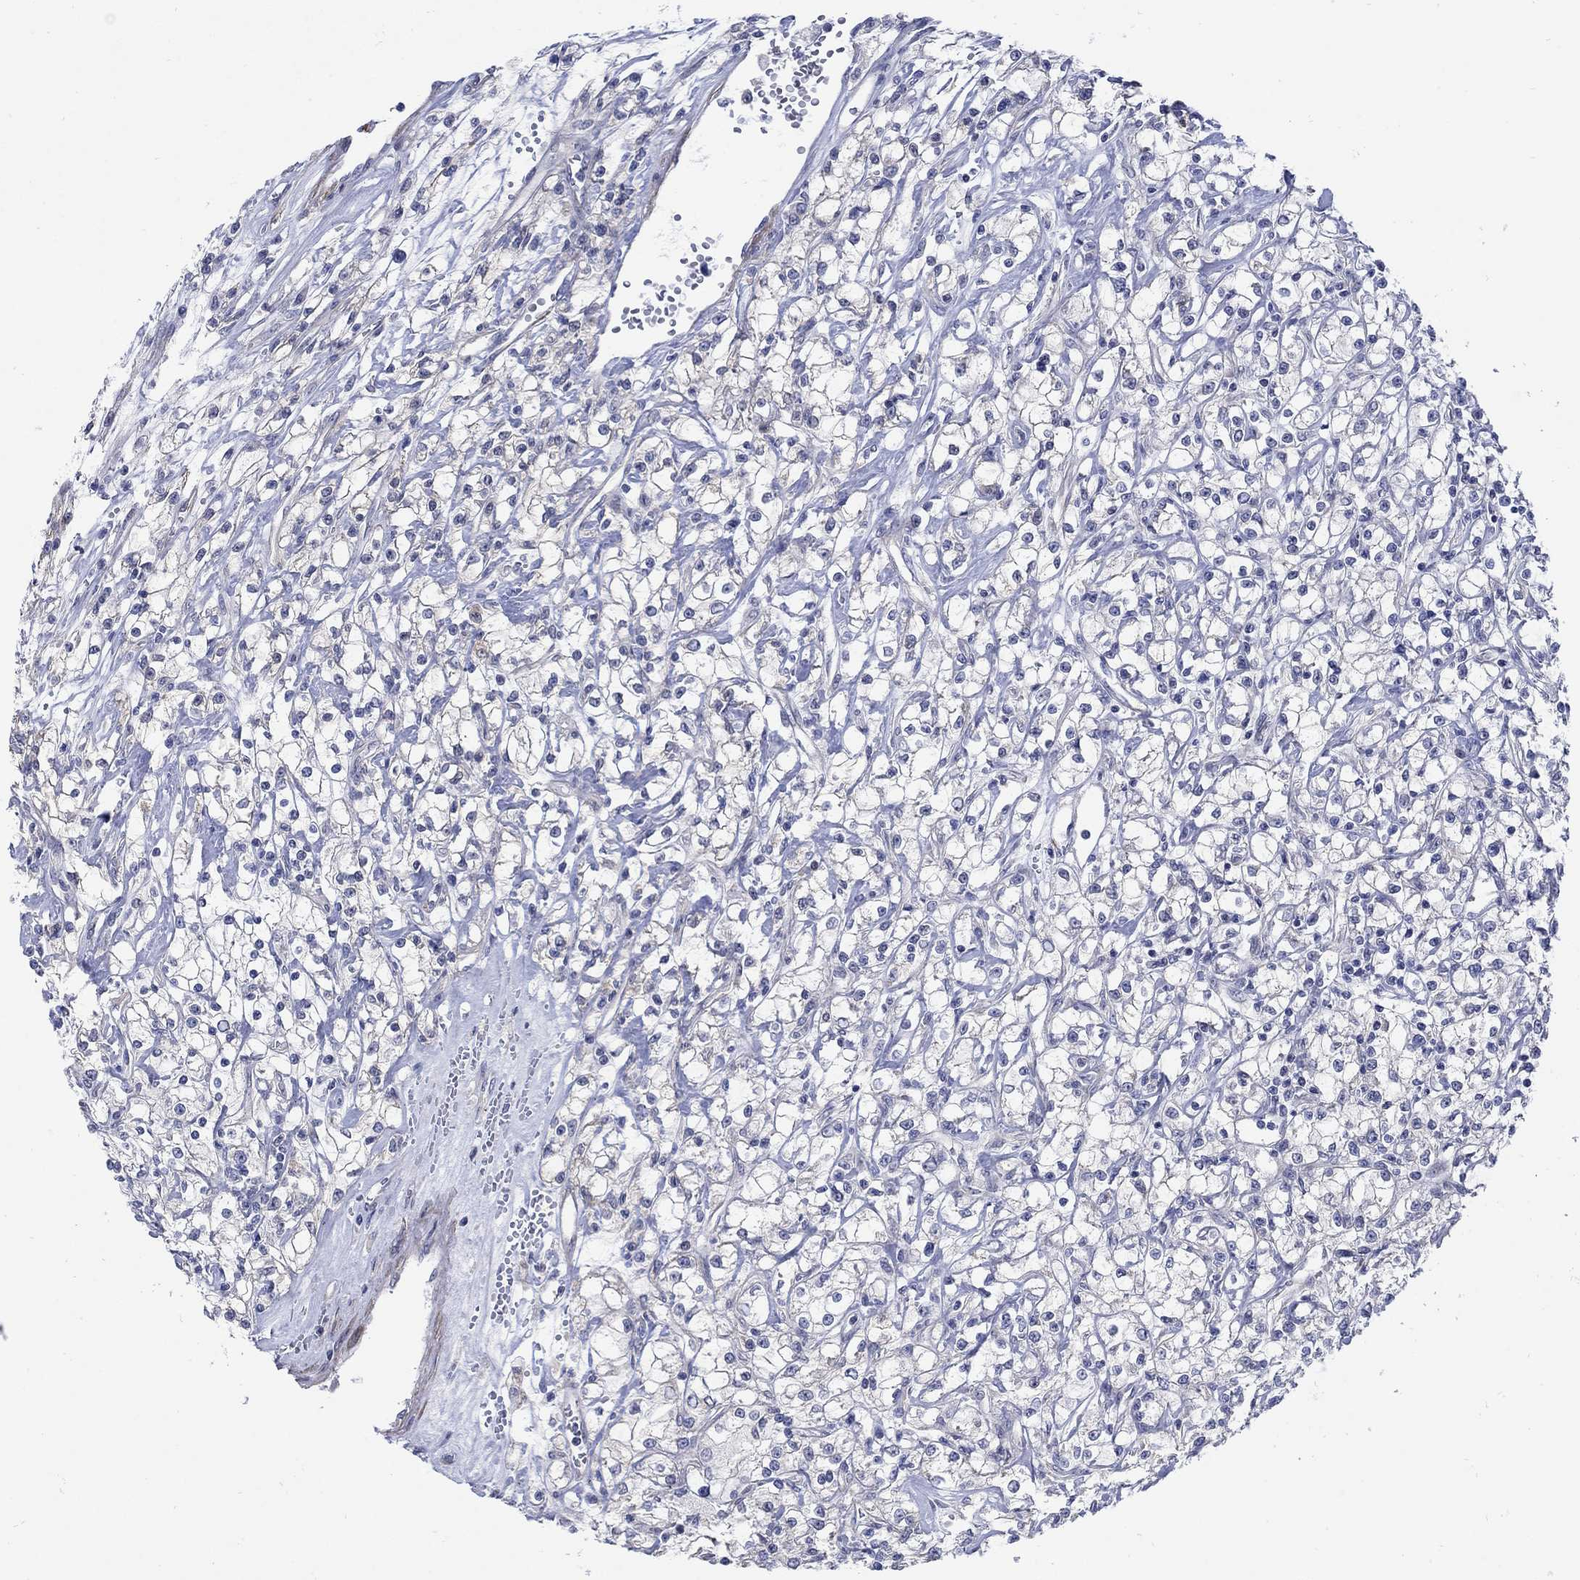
{"staining": {"intensity": "negative", "quantity": "none", "location": "none"}, "tissue": "renal cancer", "cell_type": "Tumor cells", "image_type": "cancer", "snomed": [{"axis": "morphology", "description": "Adenocarcinoma, NOS"}, {"axis": "topography", "description": "Kidney"}], "caption": "Image shows no significant protein staining in tumor cells of adenocarcinoma (renal).", "gene": "SCN7A", "patient": {"sex": "female", "age": 59}}